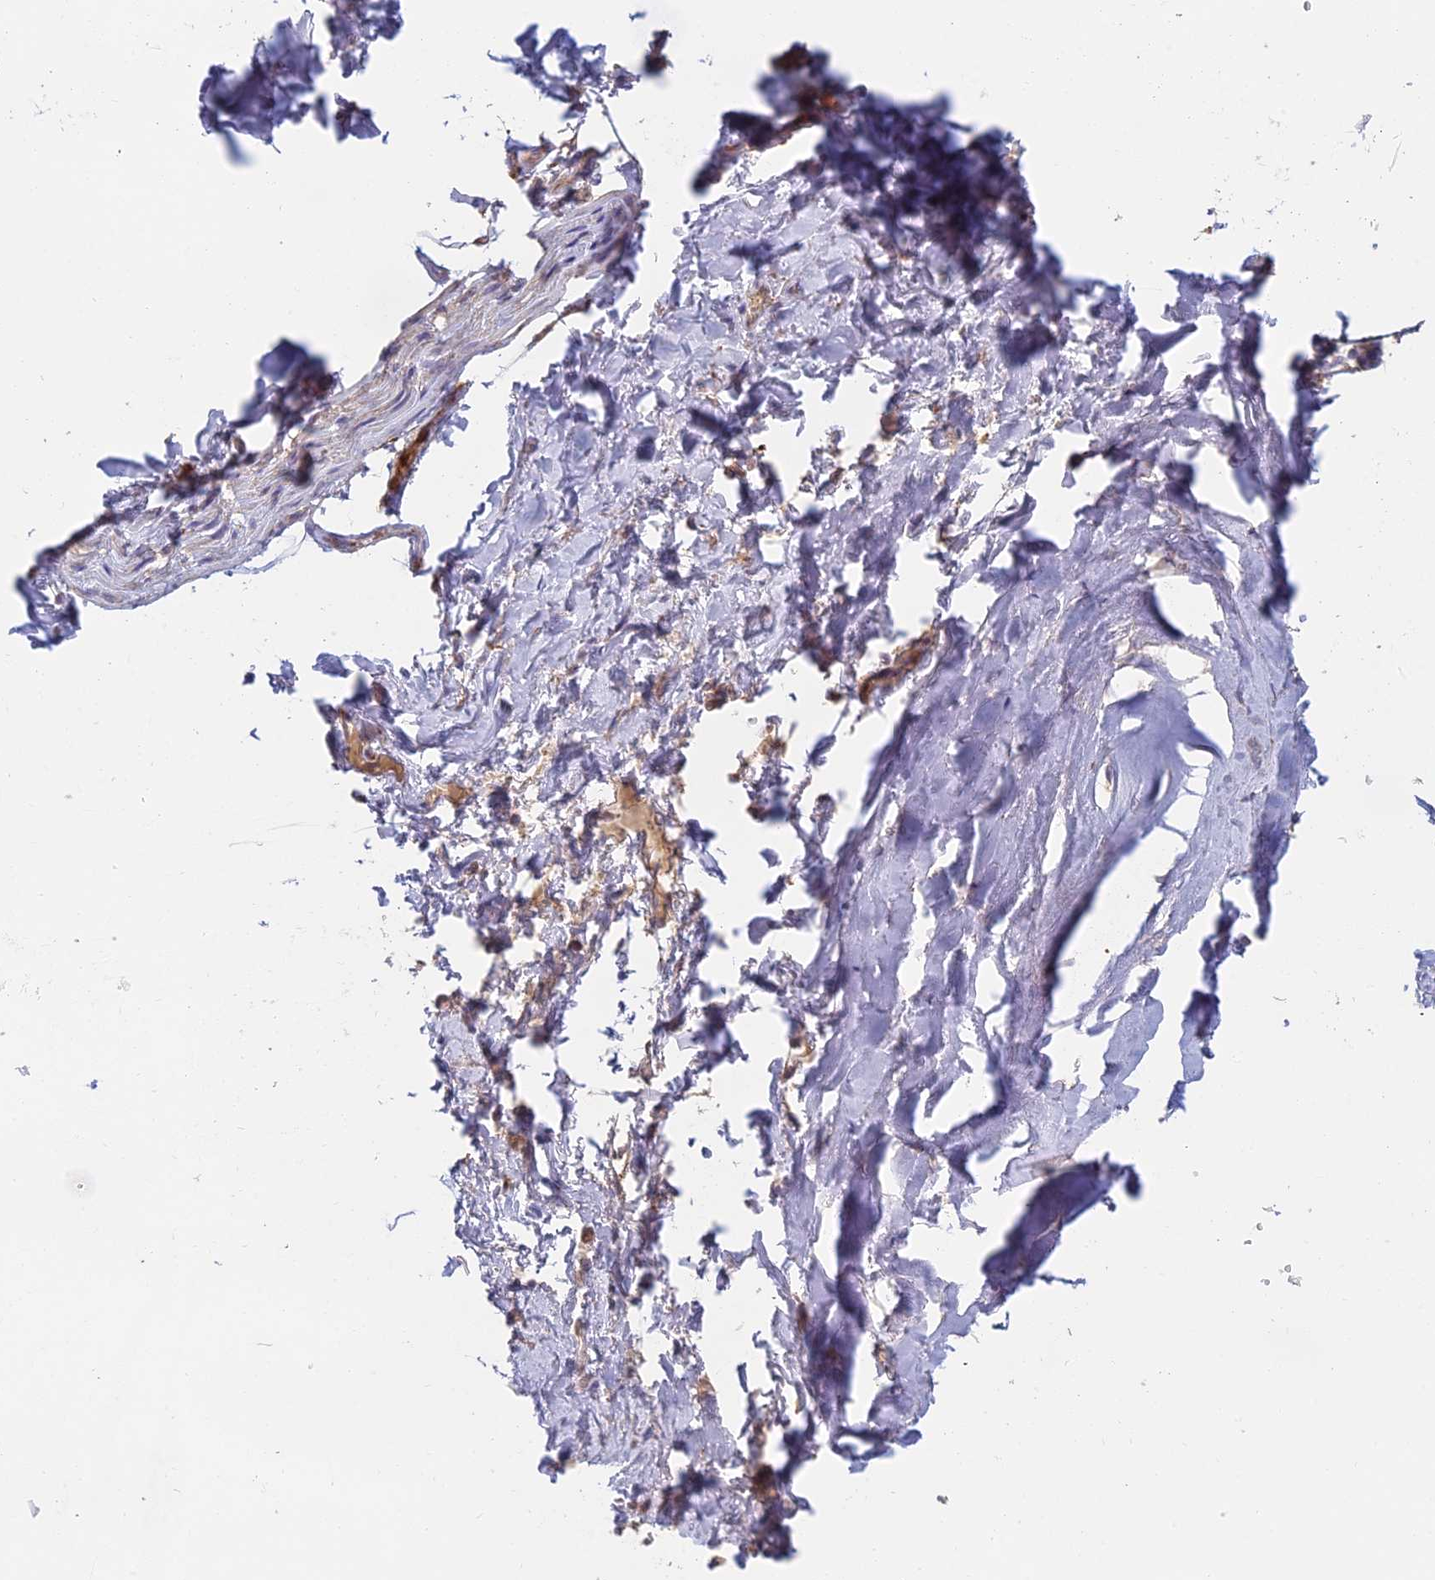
{"staining": {"intensity": "negative", "quantity": "none", "location": "none"}, "tissue": "adipose tissue", "cell_type": "Adipocytes", "image_type": "normal", "snomed": [{"axis": "morphology", "description": "Normal tissue, NOS"}, {"axis": "topography", "description": "Lymph node"}, {"axis": "topography", "description": "Bronchus"}], "caption": "A high-resolution image shows immunohistochemistry staining of benign adipose tissue, which shows no significant staining in adipocytes.", "gene": "IFTAP", "patient": {"sex": "male", "age": 63}}